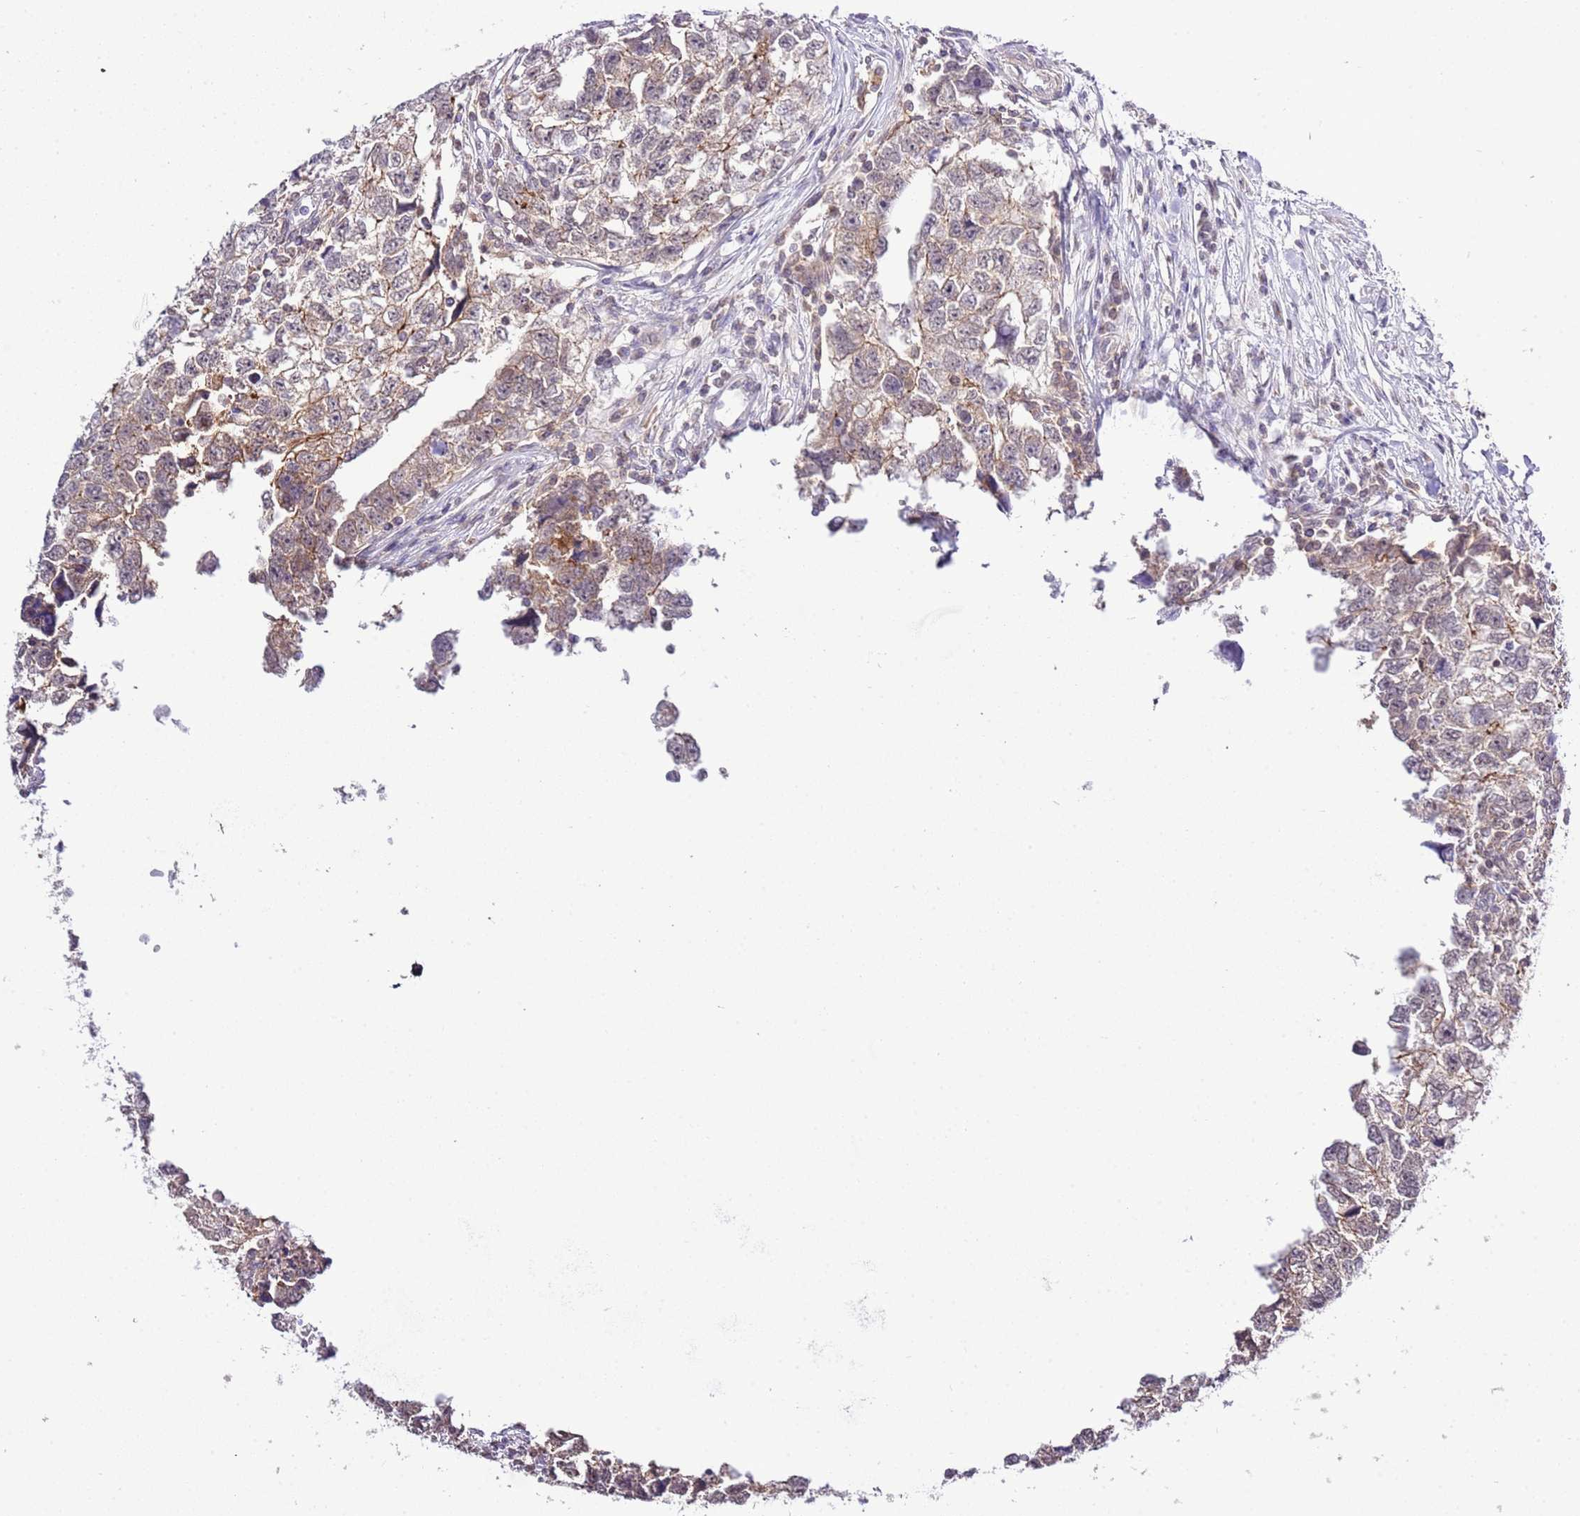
{"staining": {"intensity": "weak", "quantity": ">75%", "location": "cytoplasmic/membranous"}, "tissue": "testis cancer", "cell_type": "Tumor cells", "image_type": "cancer", "snomed": [{"axis": "morphology", "description": "Carcinoma, Embryonal, NOS"}, {"axis": "topography", "description": "Testis"}], "caption": "Weak cytoplasmic/membranous protein positivity is present in approximately >75% of tumor cells in testis cancer (embryonal carcinoma). Immunohistochemistry stains the protein in brown and the nuclei are stained blue.", "gene": "EFHD1", "patient": {"sex": "male", "age": 22}}